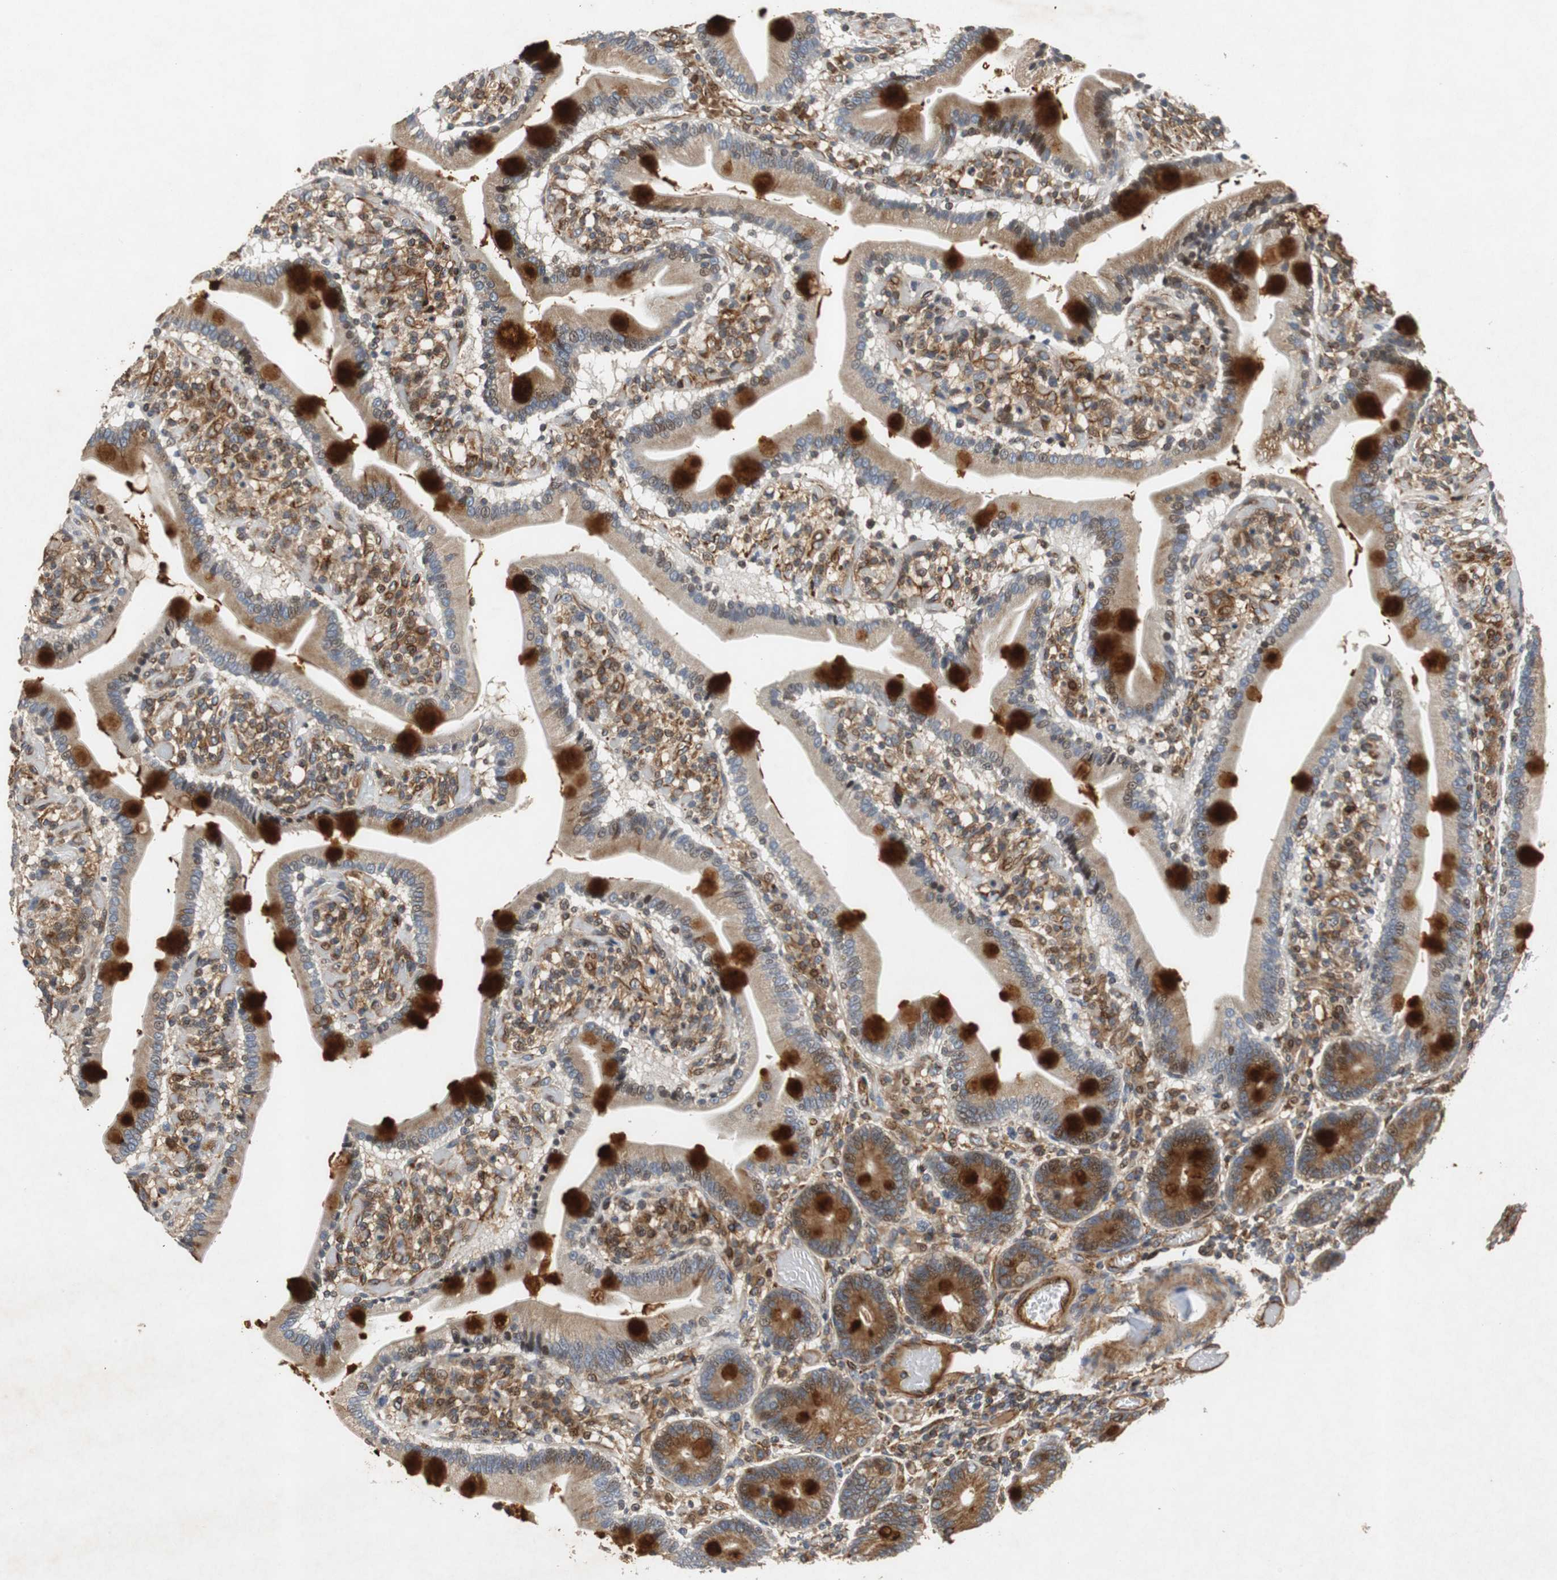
{"staining": {"intensity": "strong", "quantity": "25%-75%", "location": "cytoplasmic/membranous"}, "tissue": "duodenum", "cell_type": "Glandular cells", "image_type": "normal", "snomed": [{"axis": "morphology", "description": "Normal tissue, NOS"}, {"axis": "topography", "description": "Duodenum"}], "caption": "Protein staining of unremarkable duodenum shows strong cytoplasmic/membranous staining in approximately 25%-75% of glandular cells.", "gene": "TUBA4A", "patient": {"sex": "male", "age": 66}}